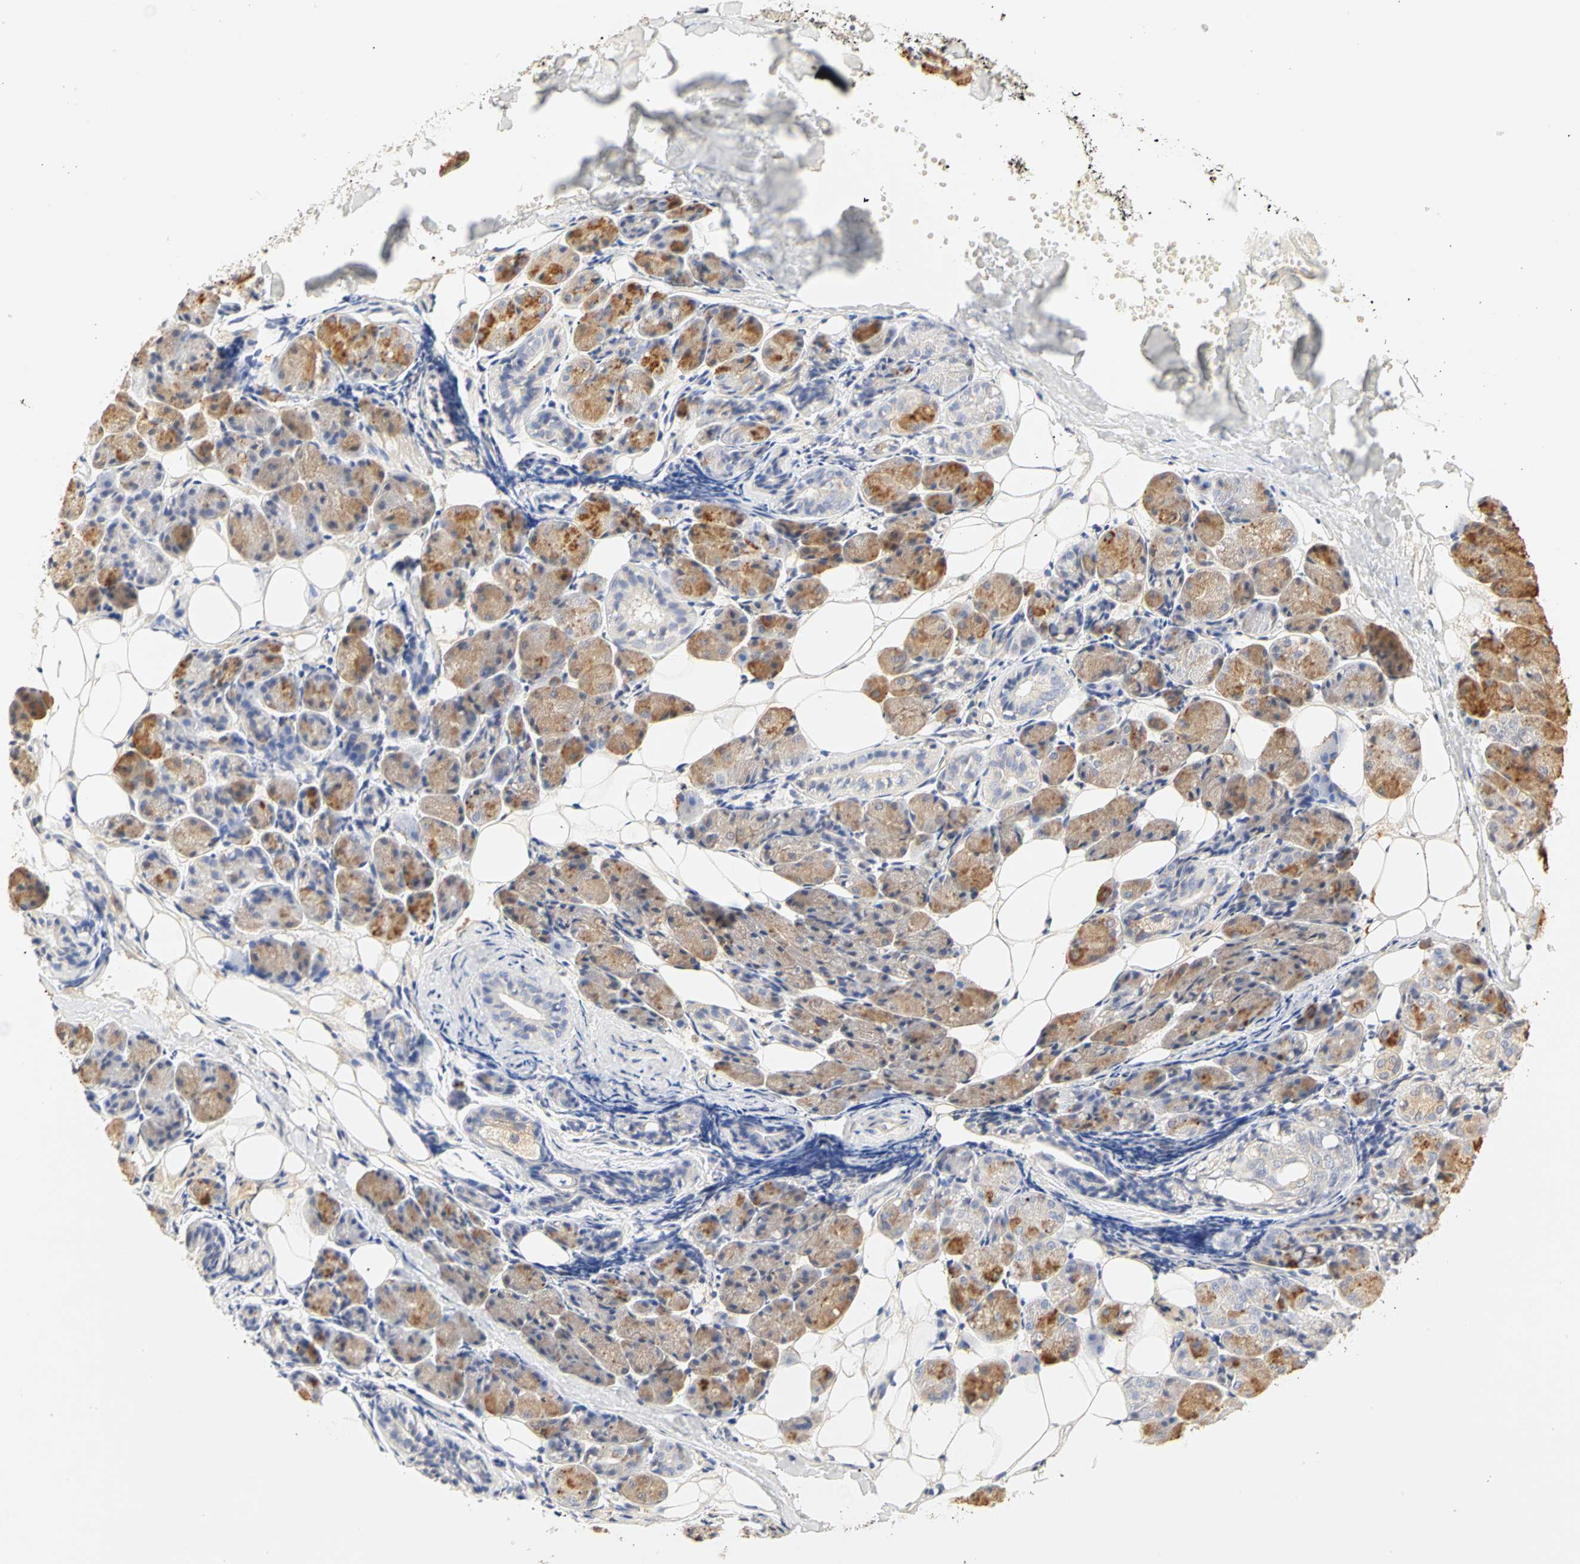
{"staining": {"intensity": "weak", "quantity": "25%-75%", "location": "cytoplasmic/membranous"}, "tissue": "salivary gland", "cell_type": "Glandular cells", "image_type": "normal", "snomed": [{"axis": "morphology", "description": "Normal tissue, NOS"}, {"axis": "morphology", "description": "Adenoma, NOS"}, {"axis": "topography", "description": "Salivary gland"}], "caption": "Immunohistochemical staining of normal salivary gland demonstrates low levels of weak cytoplasmic/membranous staining in approximately 25%-75% of glandular cells. The staining is performed using DAB (3,3'-diaminobenzidine) brown chromogen to label protein expression. The nuclei are counter-stained blue using hematoxylin.", "gene": "GNRH2", "patient": {"sex": "female", "age": 32}}